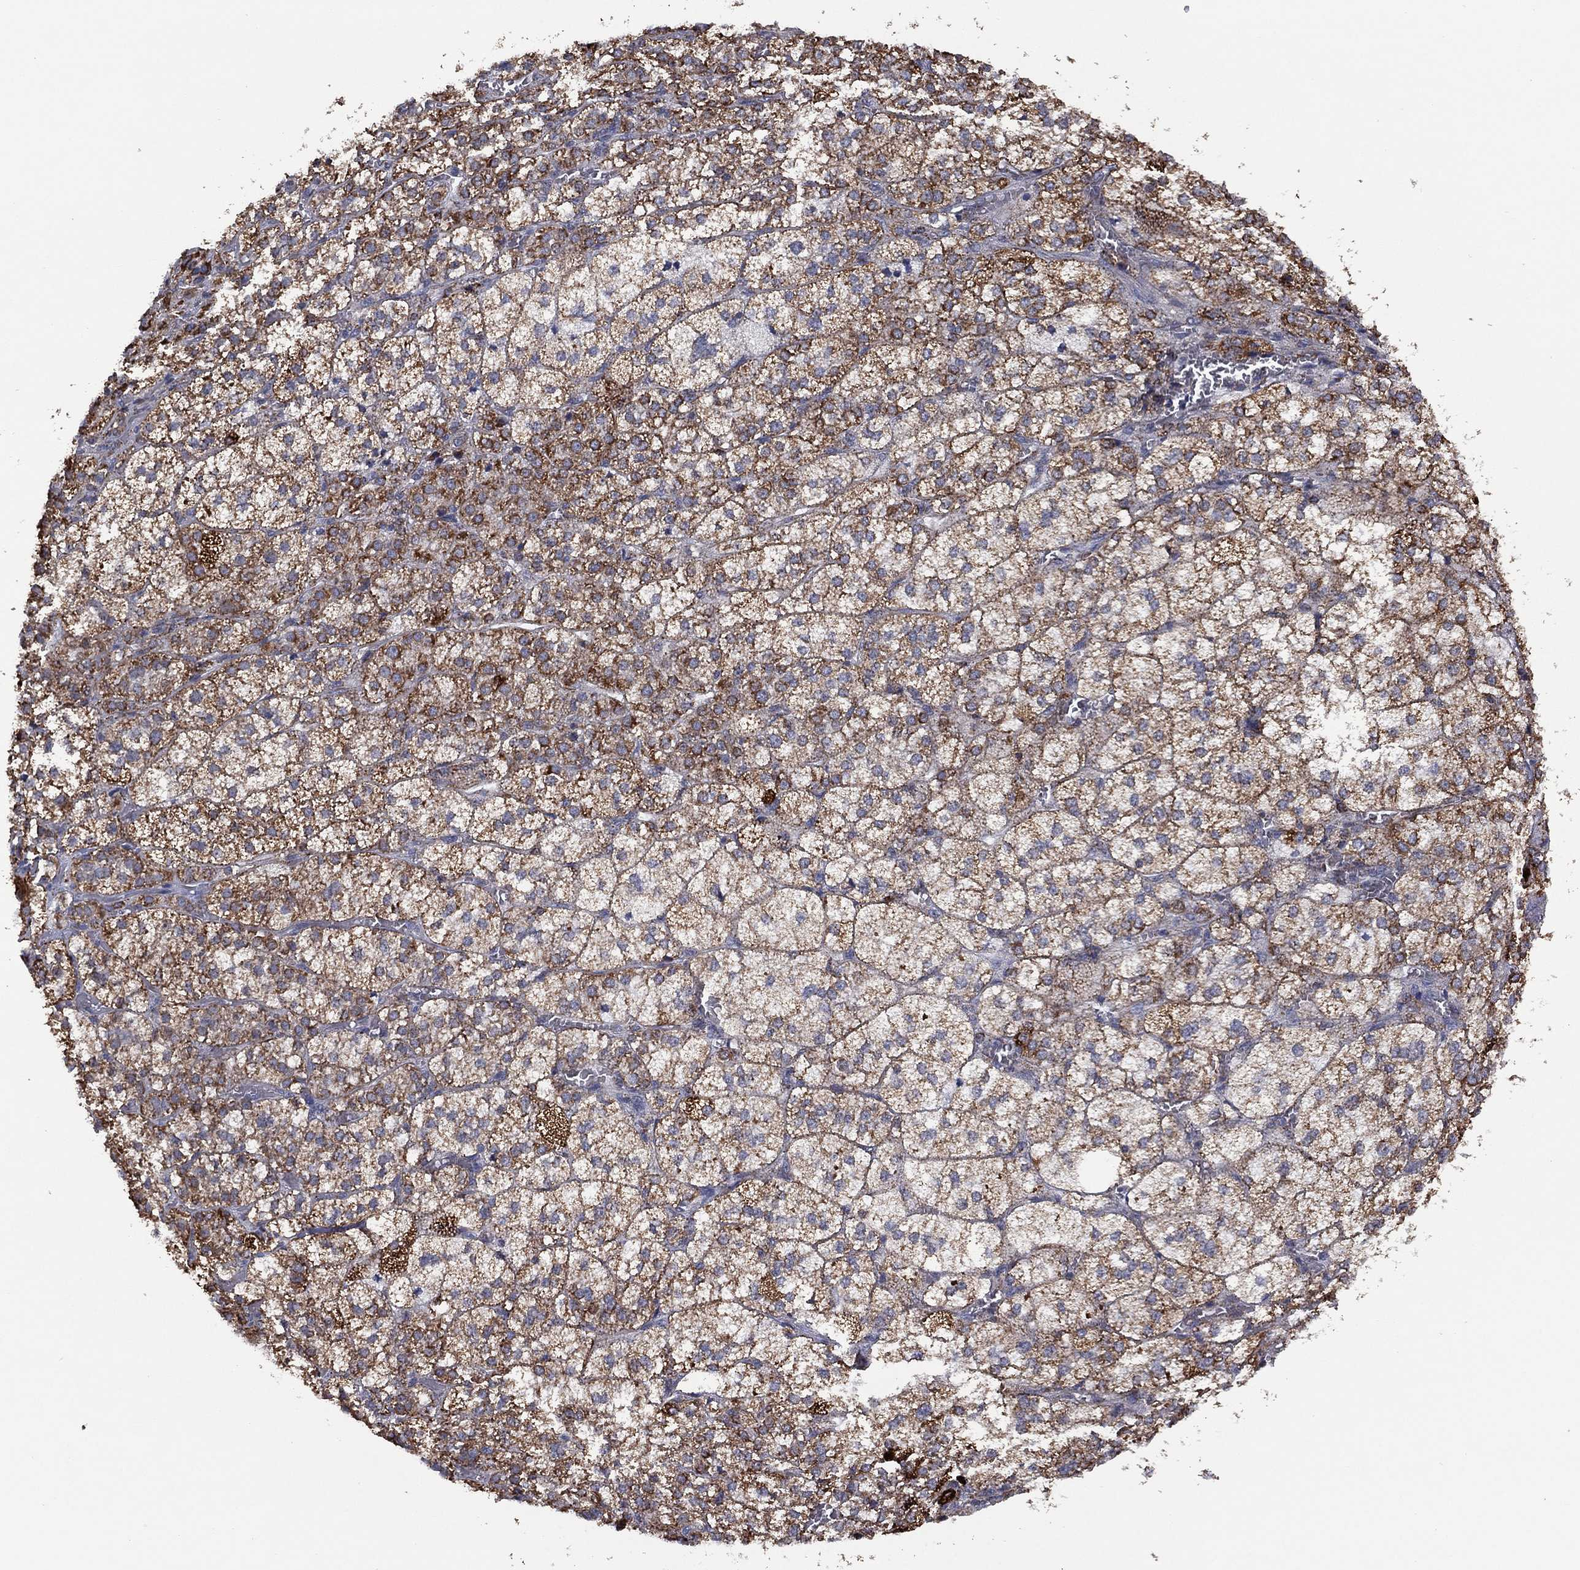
{"staining": {"intensity": "strong", "quantity": ">75%", "location": "cytoplasmic/membranous"}, "tissue": "adrenal gland", "cell_type": "Glandular cells", "image_type": "normal", "snomed": [{"axis": "morphology", "description": "Normal tissue, NOS"}, {"axis": "topography", "description": "Adrenal gland"}], "caption": "High-power microscopy captured an immunohistochemistry image of normal adrenal gland, revealing strong cytoplasmic/membranous positivity in about >75% of glandular cells.", "gene": "PPP2R5A", "patient": {"sex": "female", "age": 60}}